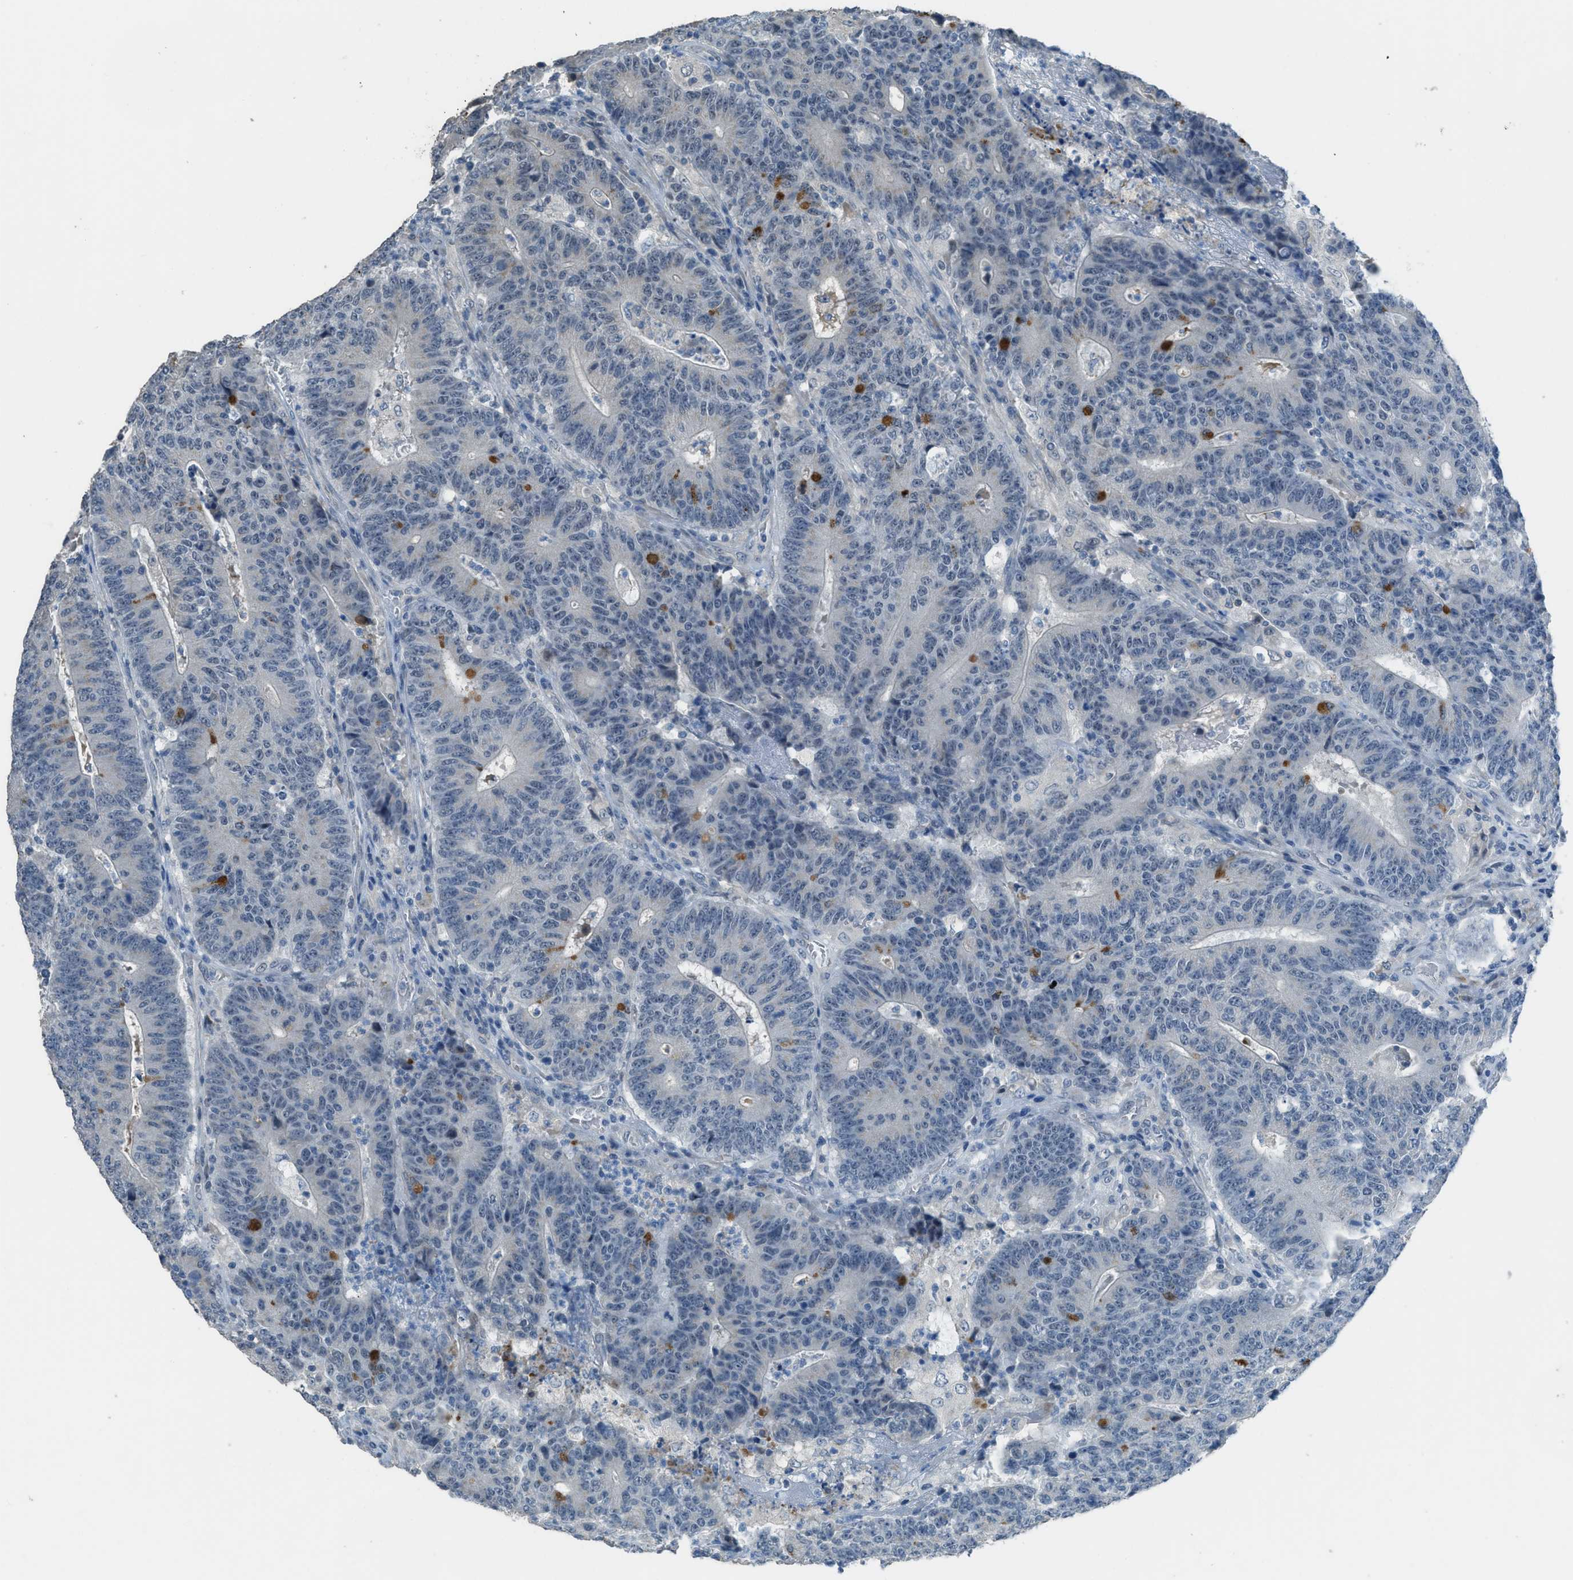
{"staining": {"intensity": "negative", "quantity": "none", "location": "none"}, "tissue": "colorectal cancer", "cell_type": "Tumor cells", "image_type": "cancer", "snomed": [{"axis": "morphology", "description": "Normal tissue, NOS"}, {"axis": "morphology", "description": "Adenocarcinoma, NOS"}, {"axis": "topography", "description": "Colon"}], "caption": "There is no significant expression in tumor cells of adenocarcinoma (colorectal).", "gene": "TIMD4", "patient": {"sex": "female", "age": 75}}